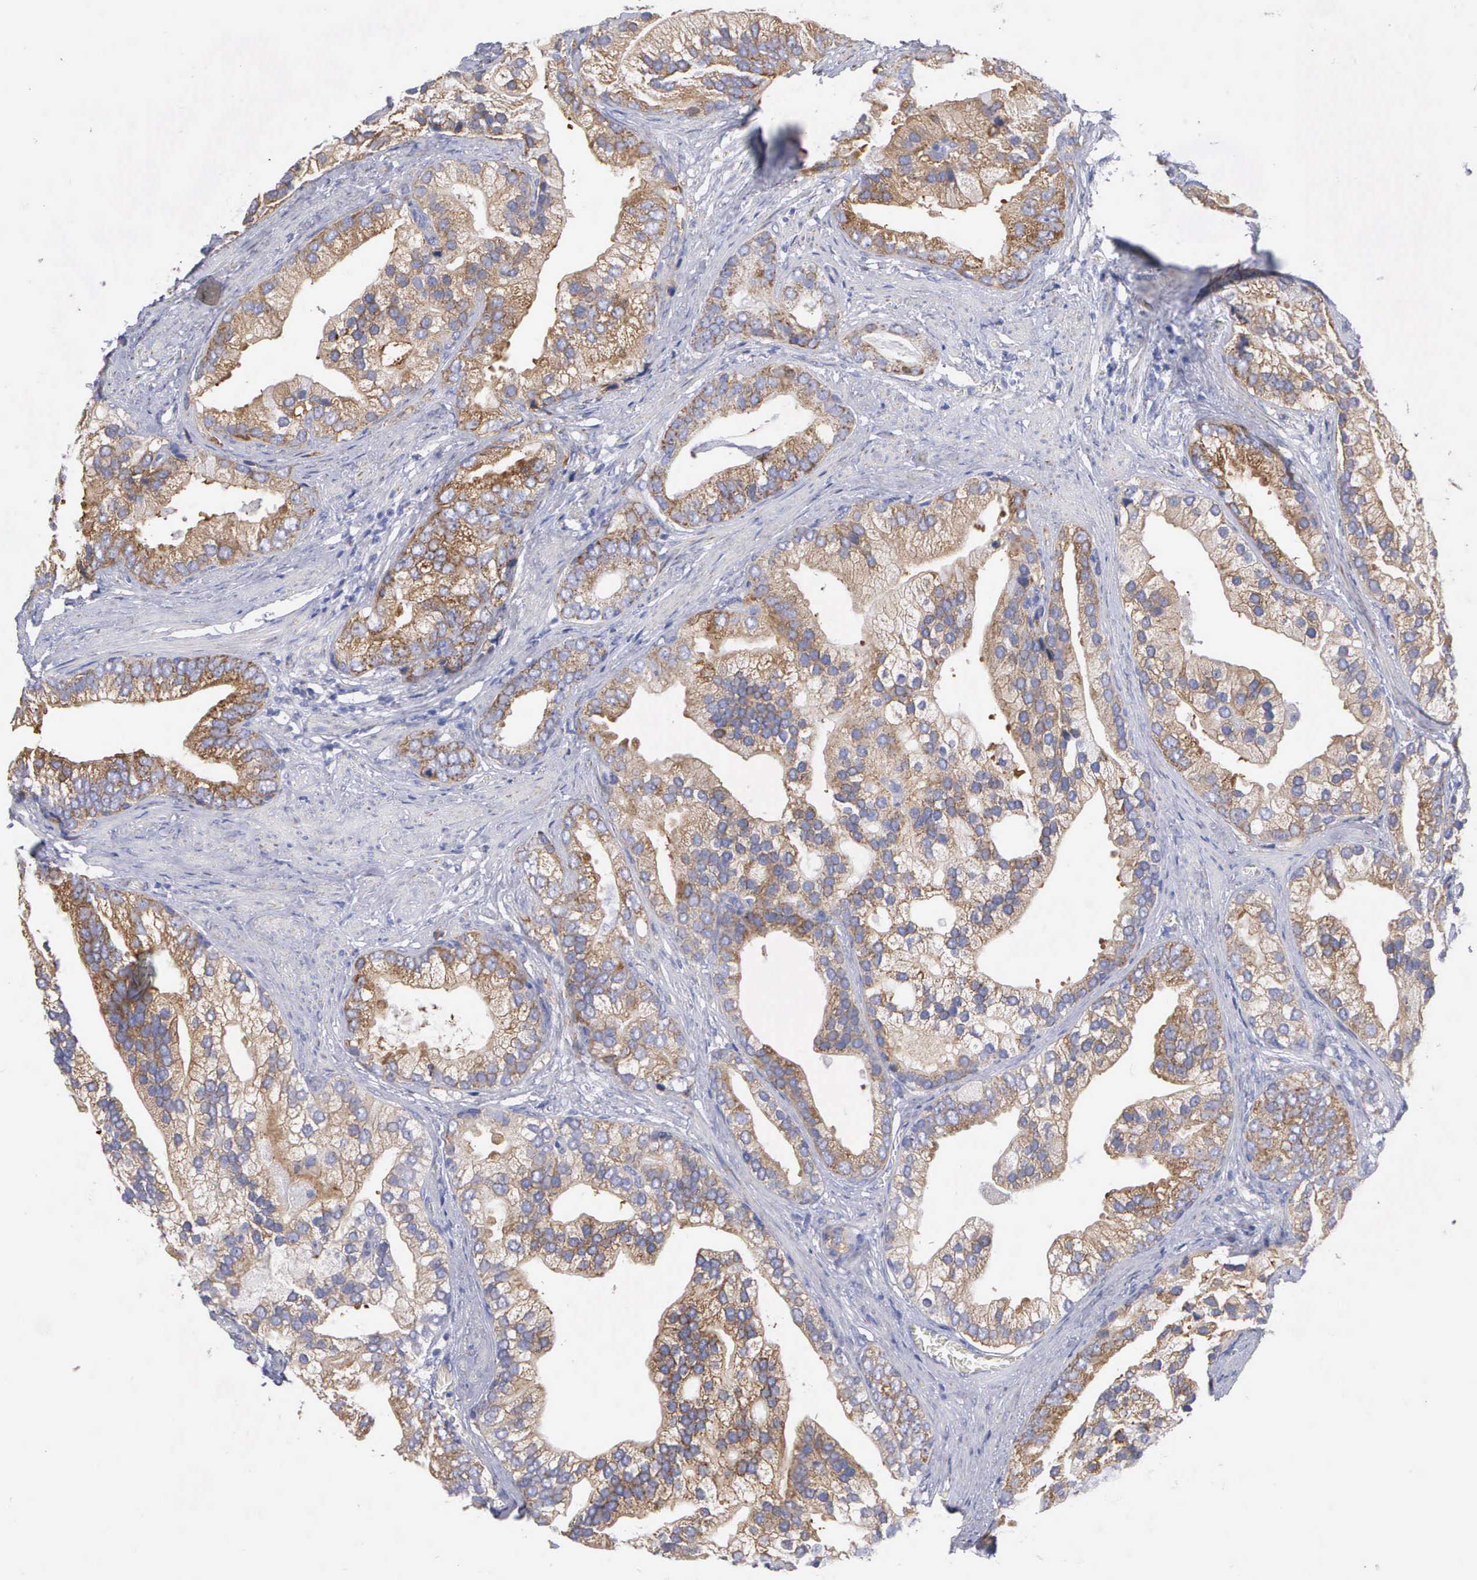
{"staining": {"intensity": "moderate", "quantity": ">75%", "location": "cytoplasmic/membranous"}, "tissue": "prostate cancer", "cell_type": "Tumor cells", "image_type": "cancer", "snomed": [{"axis": "morphology", "description": "Adenocarcinoma, Medium grade"}, {"axis": "topography", "description": "Prostate"}], "caption": "Immunohistochemistry (IHC) photomicrograph of neoplastic tissue: prostate adenocarcinoma (medium-grade) stained using IHC exhibits medium levels of moderate protein expression localized specifically in the cytoplasmic/membranous of tumor cells, appearing as a cytoplasmic/membranous brown color.", "gene": "APOOL", "patient": {"sex": "male", "age": 65}}